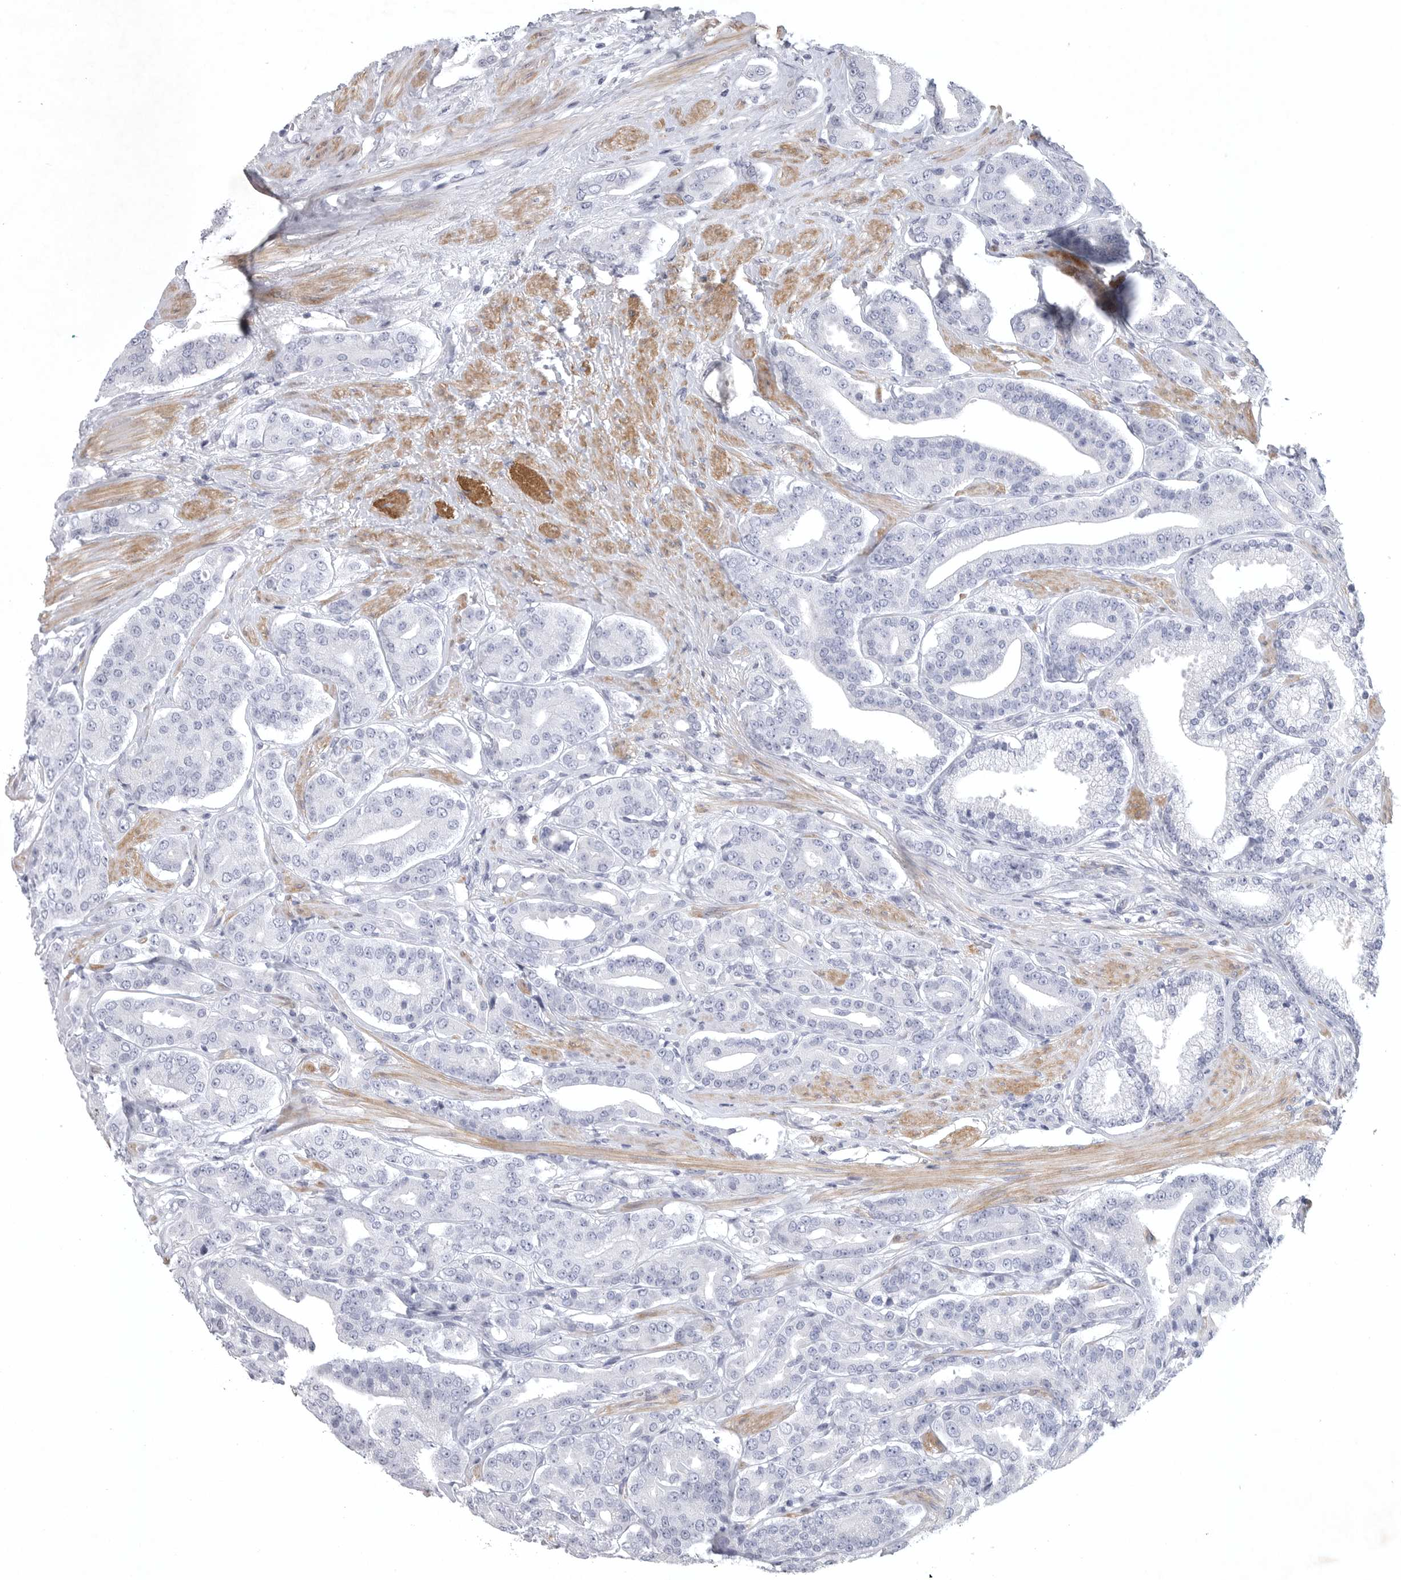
{"staining": {"intensity": "negative", "quantity": "none", "location": "none"}, "tissue": "prostate cancer", "cell_type": "Tumor cells", "image_type": "cancer", "snomed": [{"axis": "morphology", "description": "Adenocarcinoma, High grade"}, {"axis": "topography", "description": "Prostate"}], "caption": "High power microscopy photomicrograph of an IHC histopathology image of prostate cancer (high-grade adenocarcinoma), revealing no significant staining in tumor cells.", "gene": "TNR", "patient": {"sex": "male", "age": 71}}